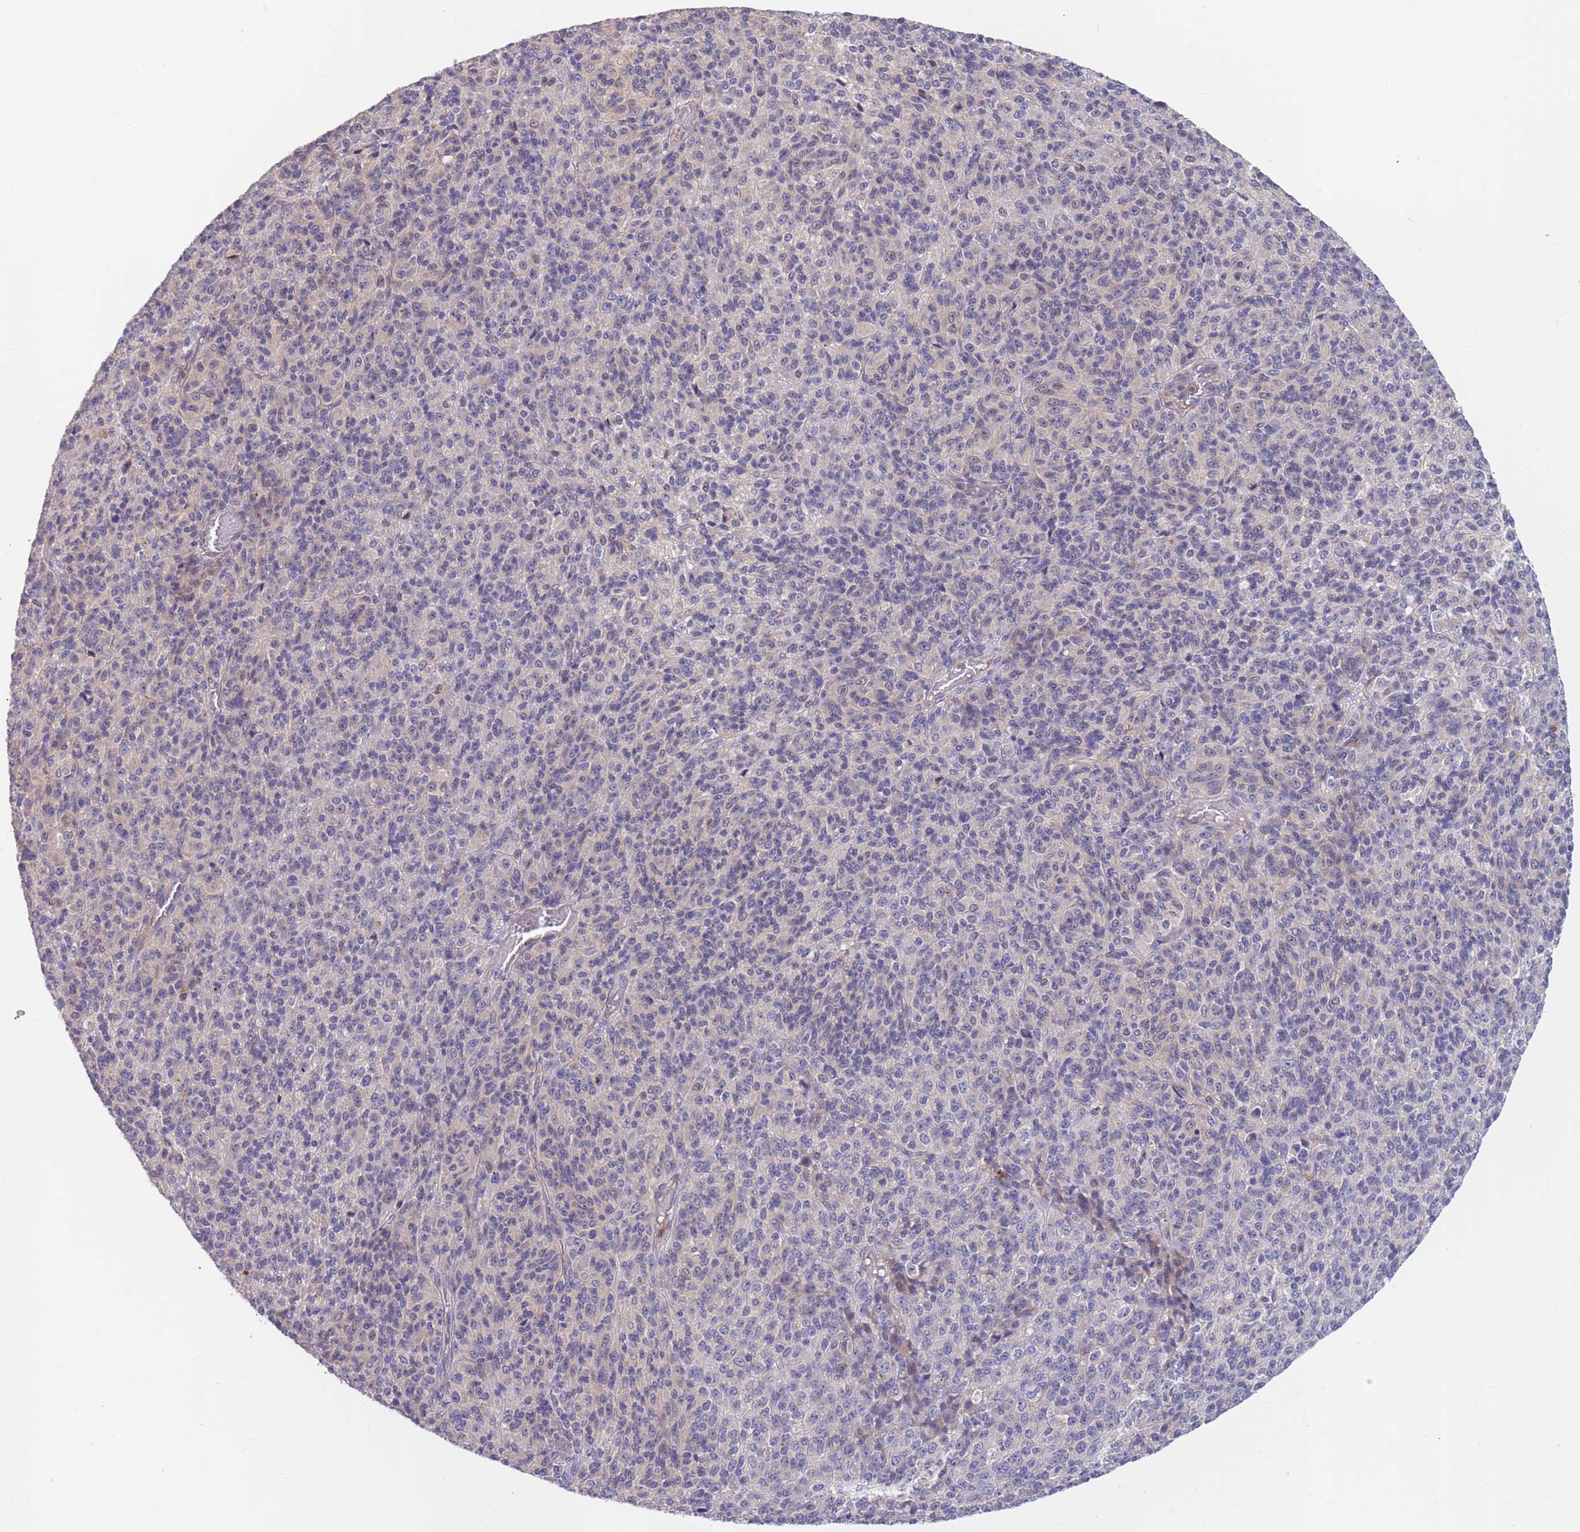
{"staining": {"intensity": "negative", "quantity": "none", "location": "none"}, "tissue": "melanoma", "cell_type": "Tumor cells", "image_type": "cancer", "snomed": [{"axis": "morphology", "description": "Malignant melanoma, Metastatic site"}, {"axis": "topography", "description": "Brain"}], "caption": "This micrograph is of melanoma stained with immunohistochemistry (IHC) to label a protein in brown with the nuclei are counter-stained blue. There is no positivity in tumor cells.", "gene": "BORCS5", "patient": {"sex": "female", "age": 56}}